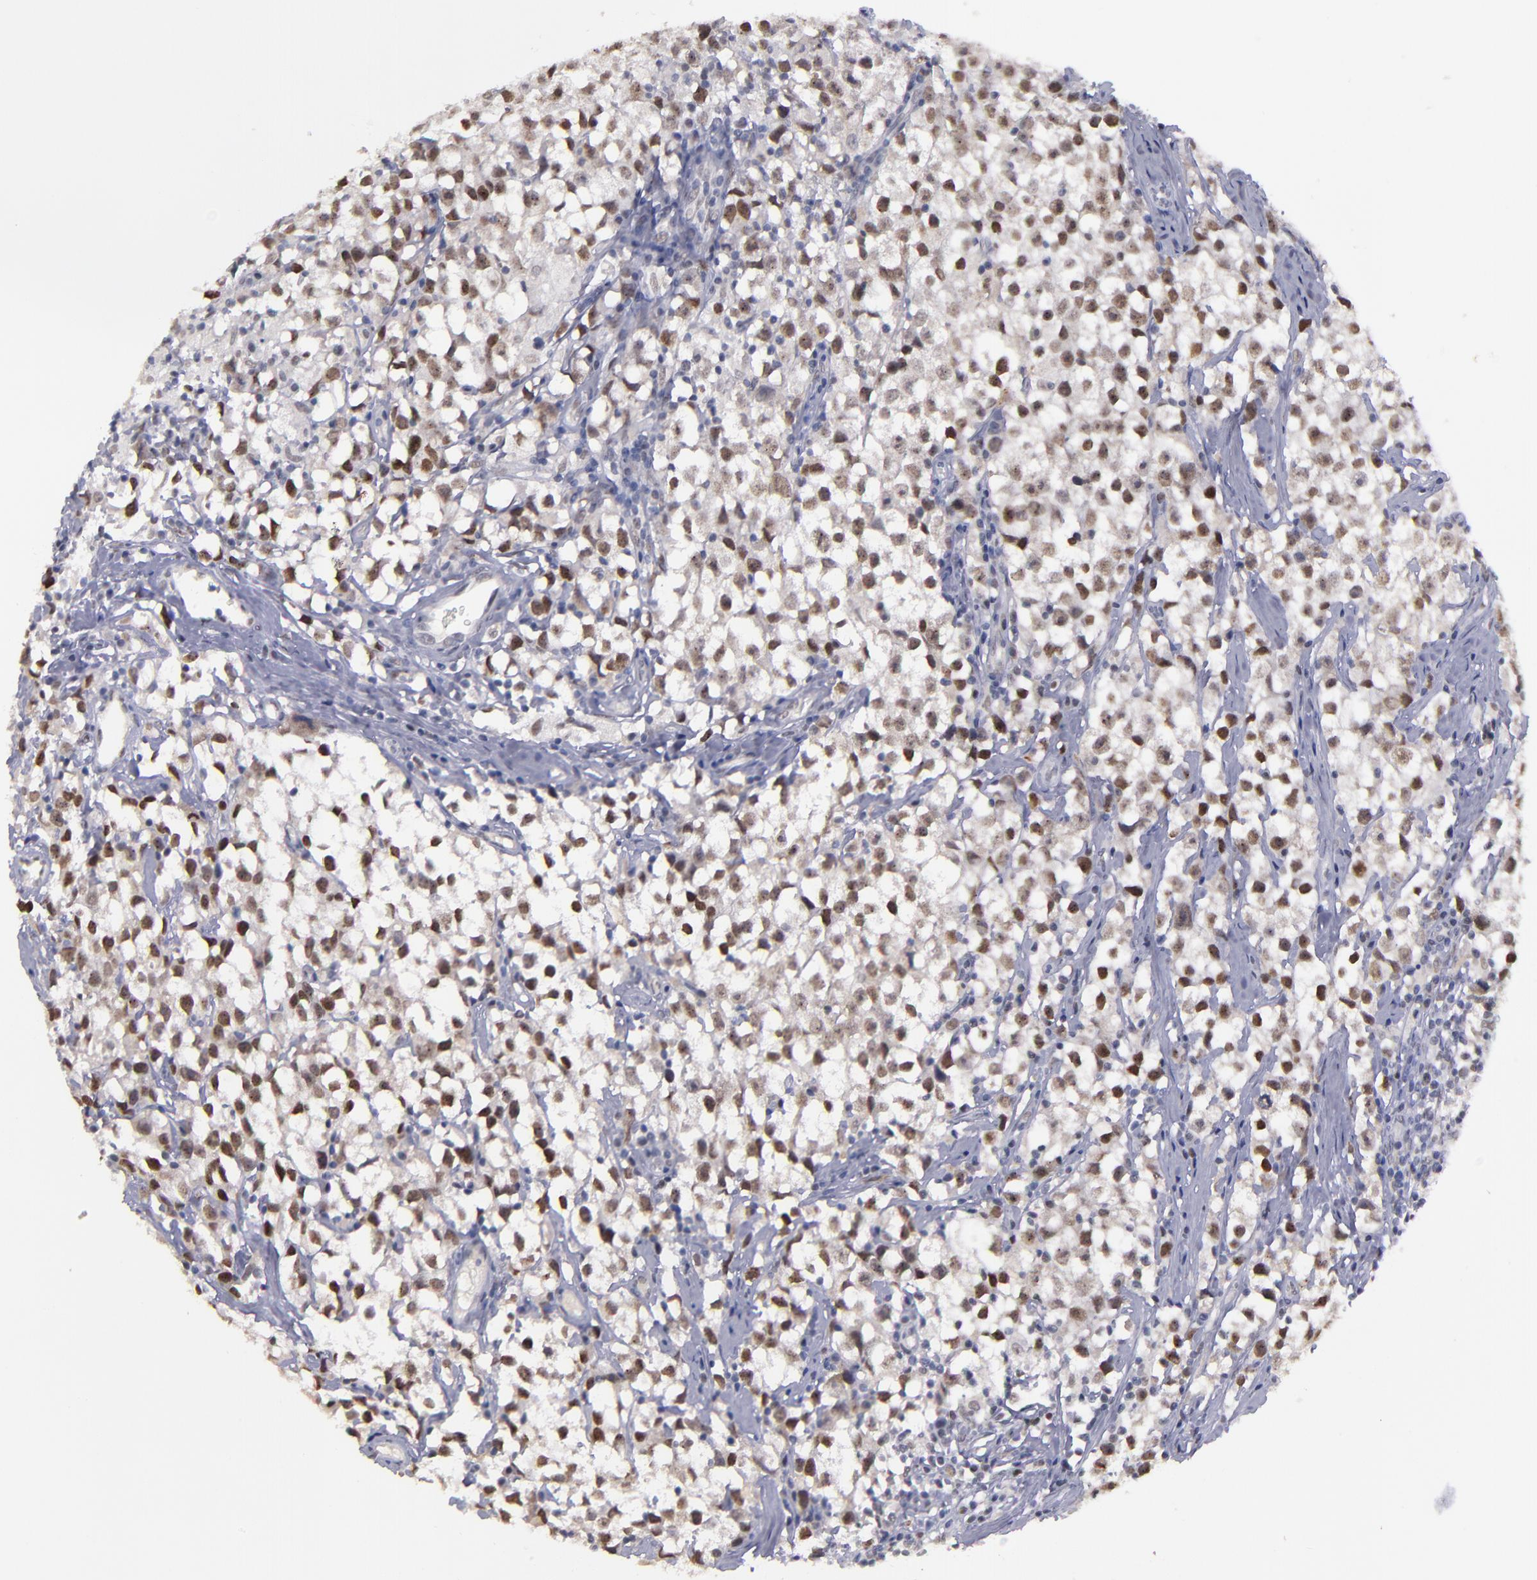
{"staining": {"intensity": "moderate", "quantity": ">75%", "location": "nuclear"}, "tissue": "testis cancer", "cell_type": "Tumor cells", "image_type": "cancer", "snomed": [{"axis": "morphology", "description": "Seminoma, NOS"}, {"axis": "topography", "description": "Testis"}], "caption": "Tumor cells display medium levels of moderate nuclear expression in about >75% of cells in testis cancer (seminoma). The staining was performed using DAB to visualize the protein expression in brown, while the nuclei were stained in blue with hematoxylin (Magnification: 20x).", "gene": "OTUB2", "patient": {"sex": "male", "age": 35}}